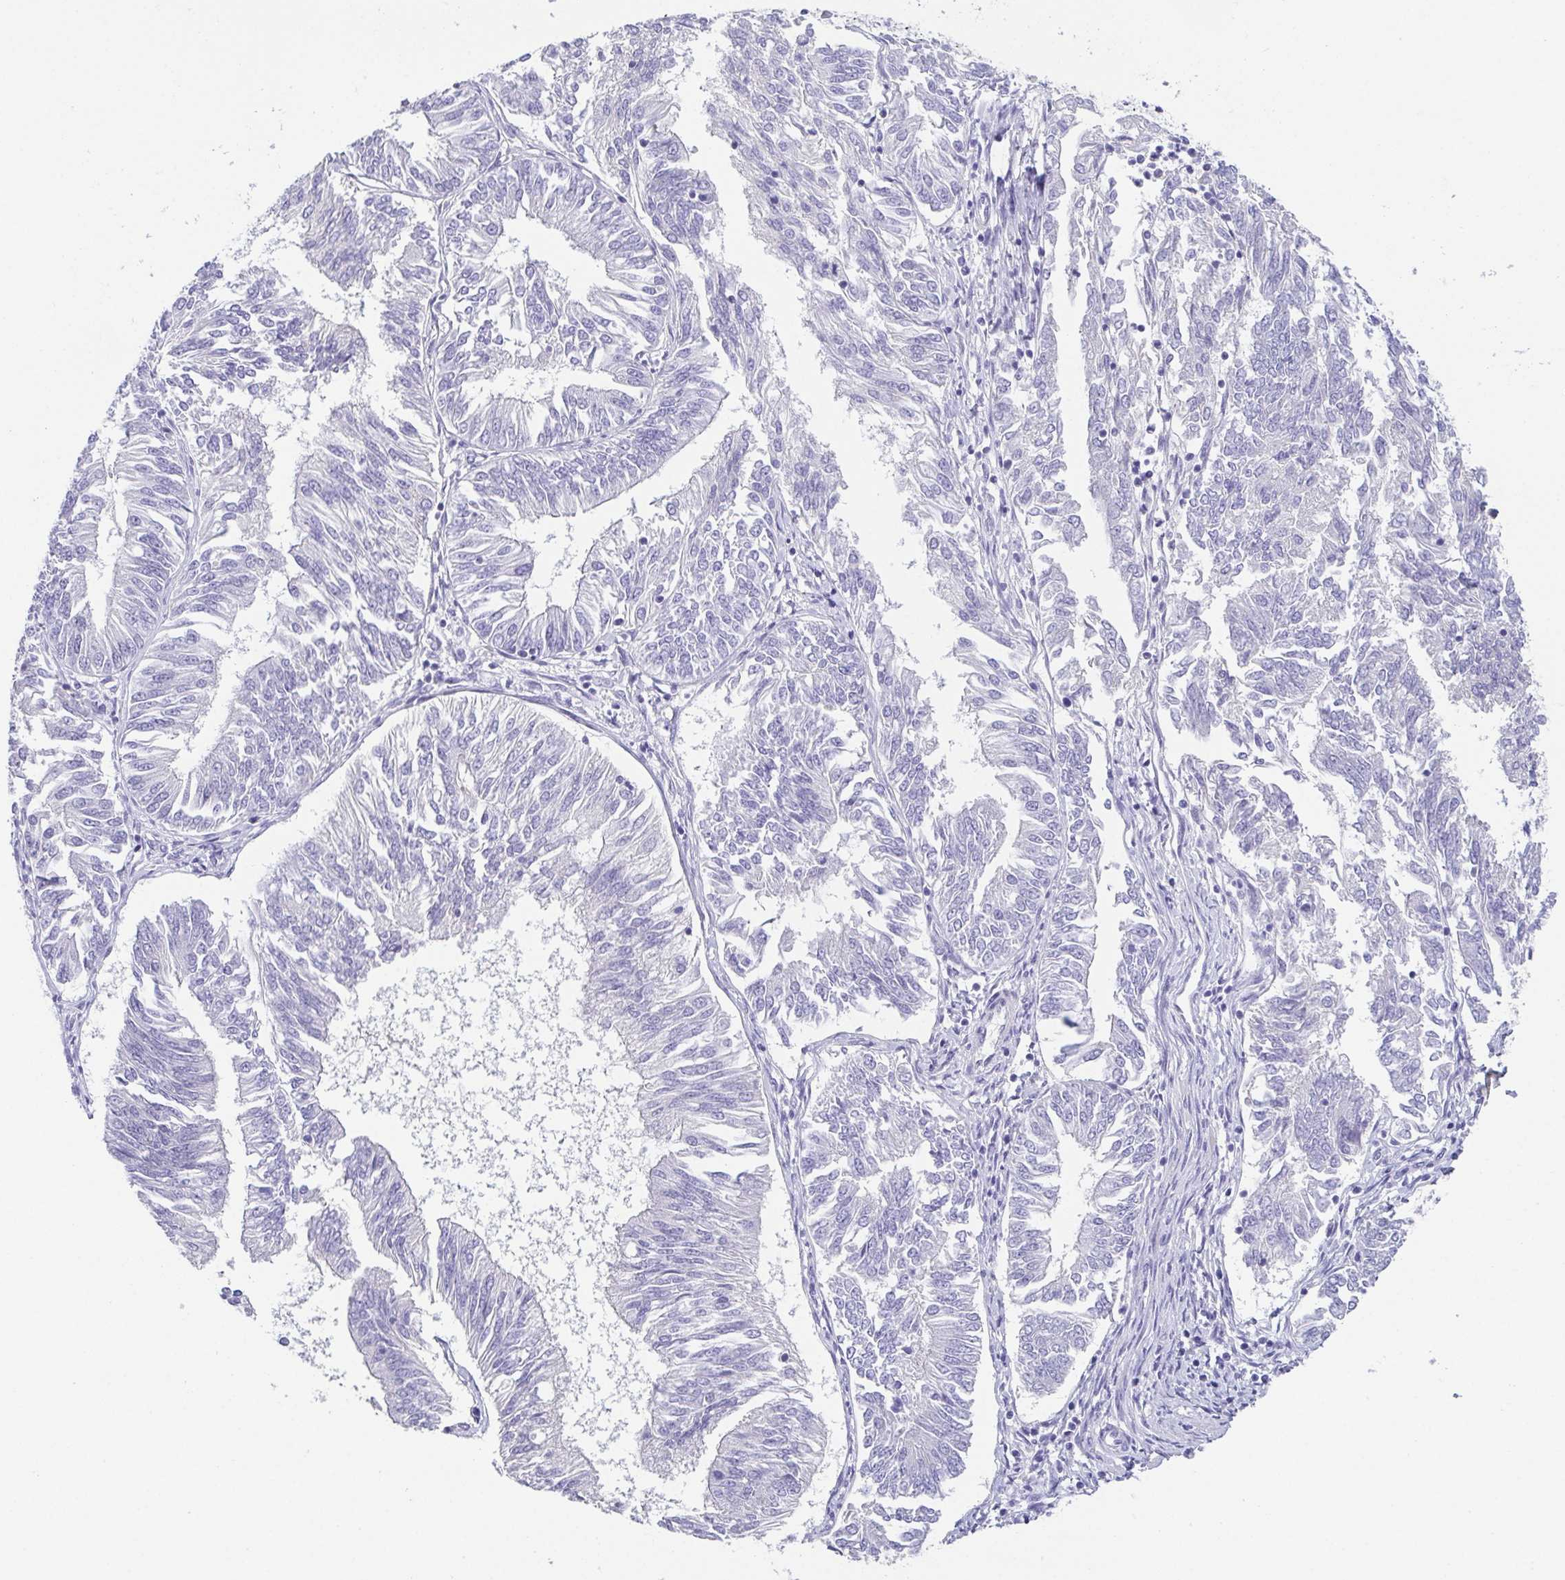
{"staining": {"intensity": "negative", "quantity": "none", "location": "none"}, "tissue": "endometrial cancer", "cell_type": "Tumor cells", "image_type": "cancer", "snomed": [{"axis": "morphology", "description": "Adenocarcinoma, NOS"}, {"axis": "topography", "description": "Endometrium"}], "caption": "High magnification brightfield microscopy of endometrial cancer stained with DAB (brown) and counterstained with hematoxylin (blue): tumor cells show no significant positivity.", "gene": "HAPLN2", "patient": {"sex": "female", "age": 58}}